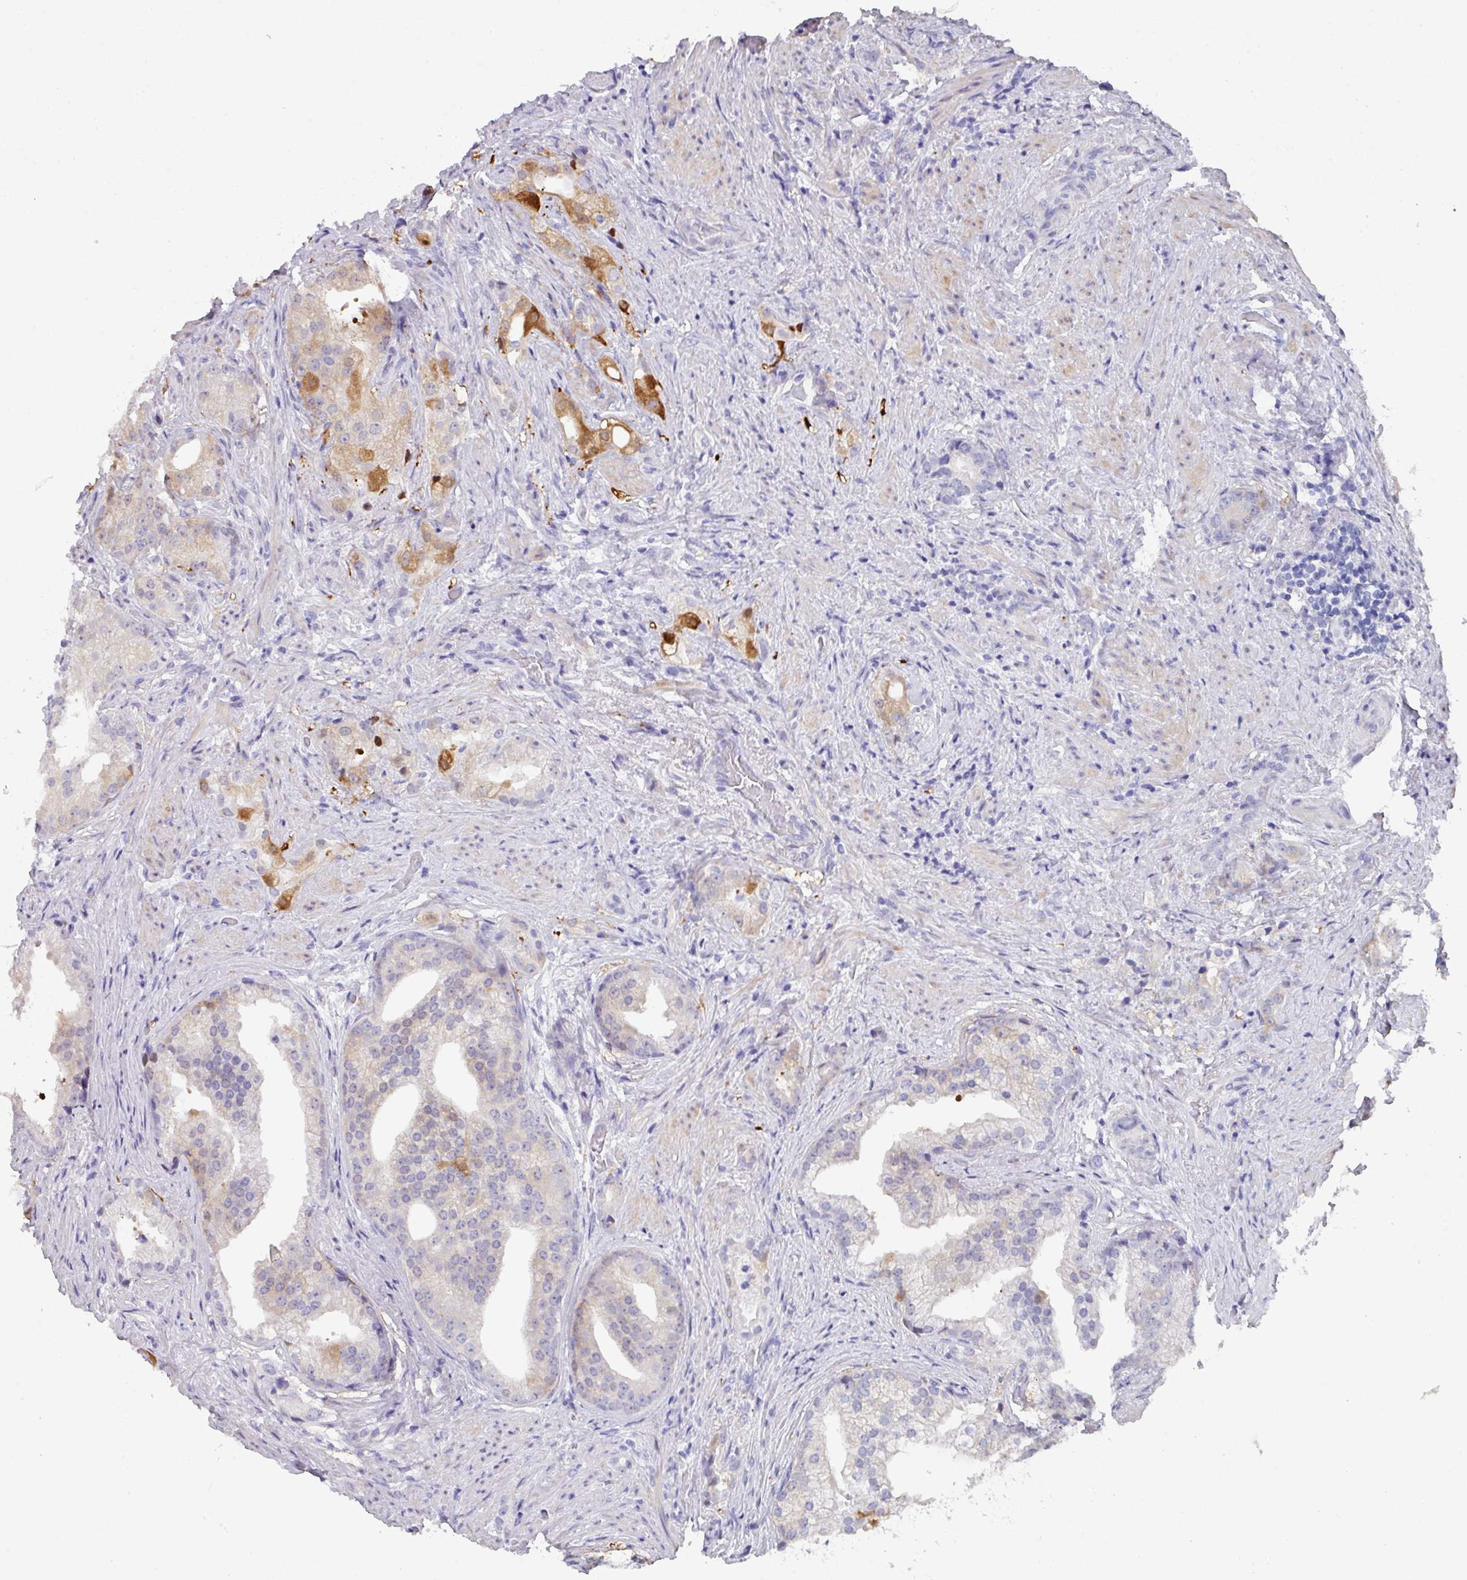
{"staining": {"intensity": "strong", "quantity": "<25%", "location": "cytoplasmic/membranous"}, "tissue": "prostate cancer", "cell_type": "Tumor cells", "image_type": "cancer", "snomed": [{"axis": "morphology", "description": "Adenocarcinoma, Low grade"}, {"axis": "topography", "description": "Prostate"}], "caption": "Prostate cancer stained with a brown dye exhibits strong cytoplasmic/membranous positive expression in about <25% of tumor cells.", "gene": "PEX10", "patient": {"sex": "male", "age": 71}}